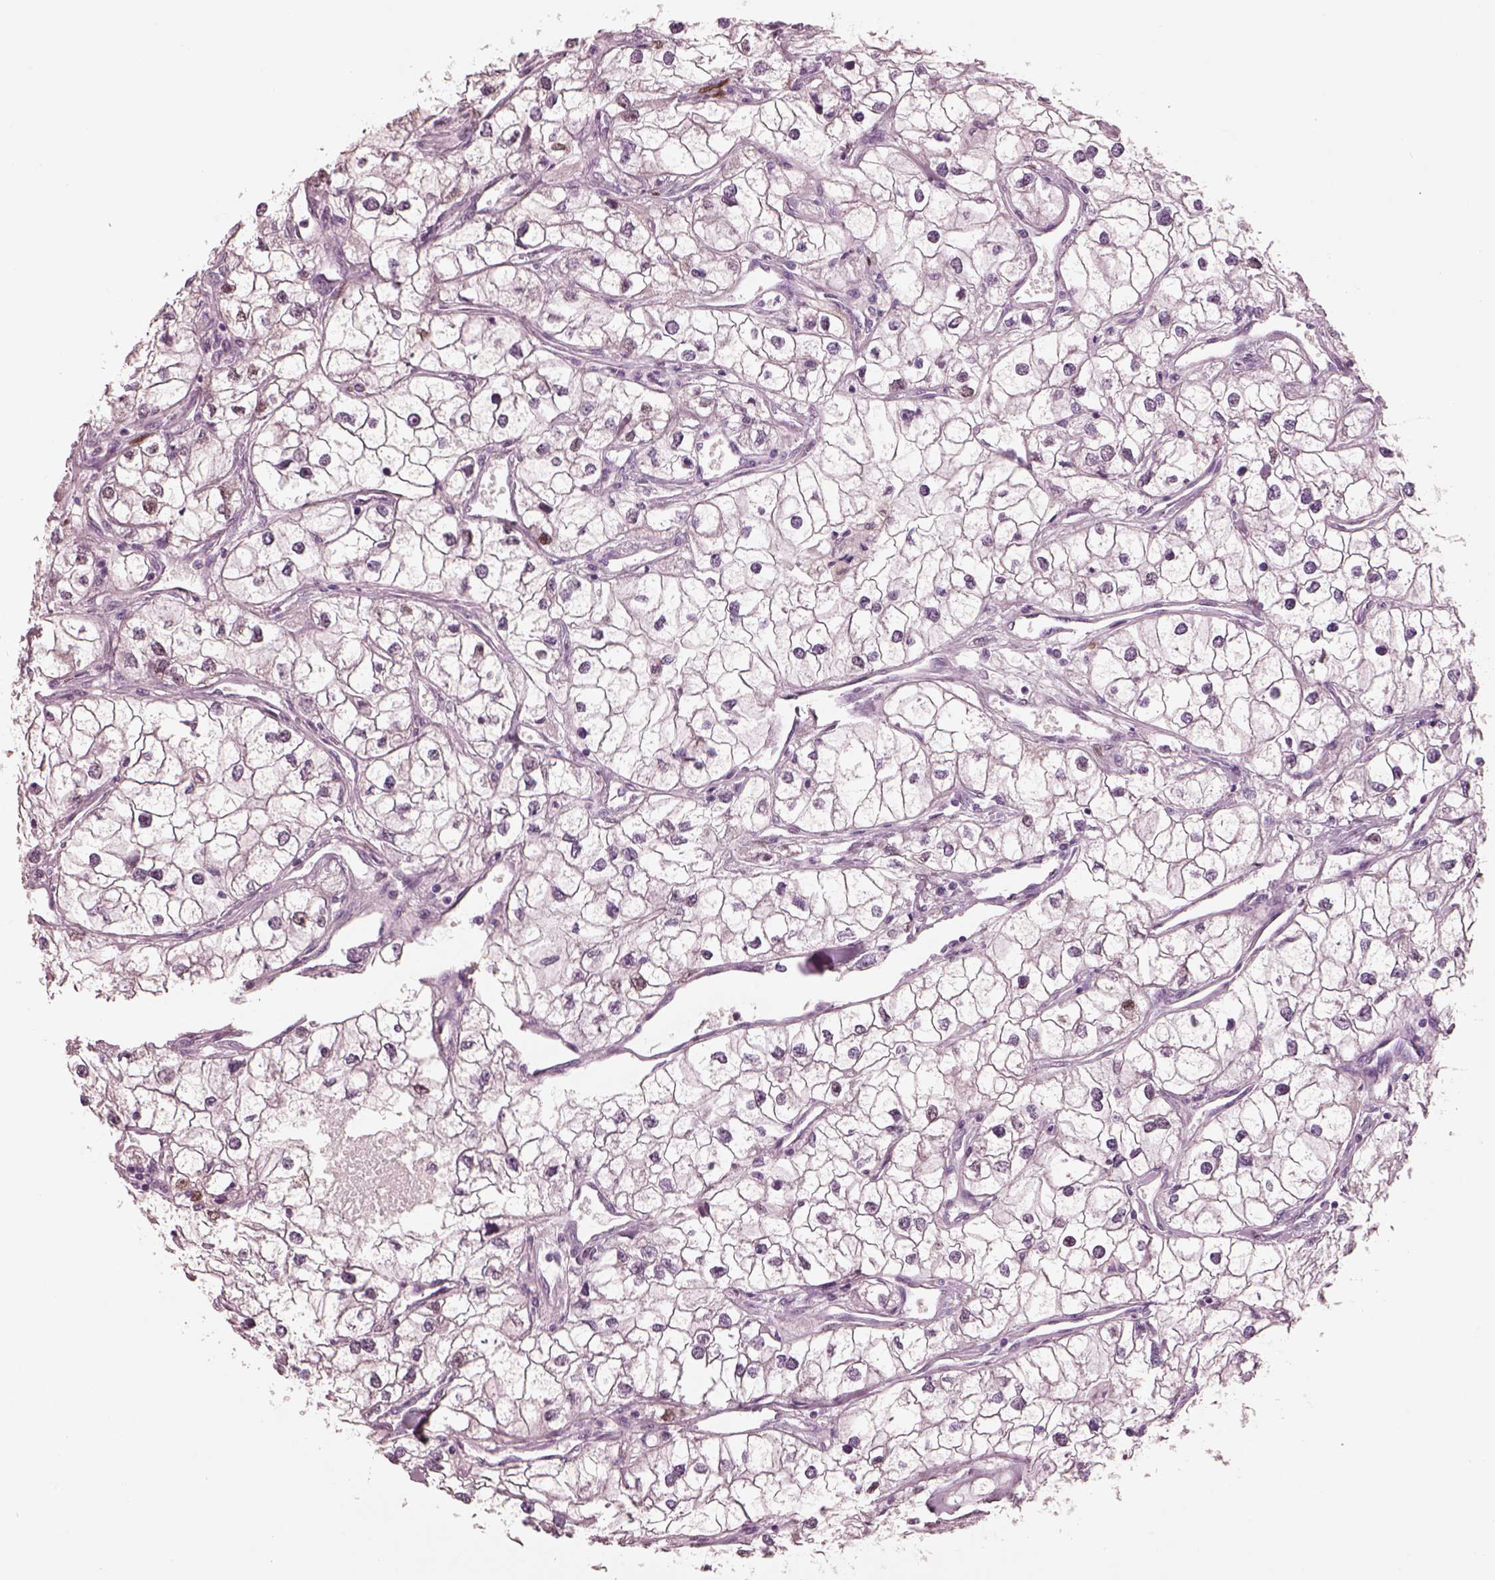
{"staining": {"intensity": "negative", "quantity": "none", "location": "none"}, "tissue": "renal cancer", "cell_type": "Tumor cells", "image_type": "cancer", "snomed": [{"axis": "morphology", "description": "Adenocarcinoma, NOS"}, {"axis": "topography", "description": "Kidney"}], "caption": "High power microscopy micrograph of an immunohistochemistry (IHC) image of renal cancer, revealing no significant positivity in tumor cells.", "gene": "SOX9", "patient": {"sex": "male", "age": 59}}